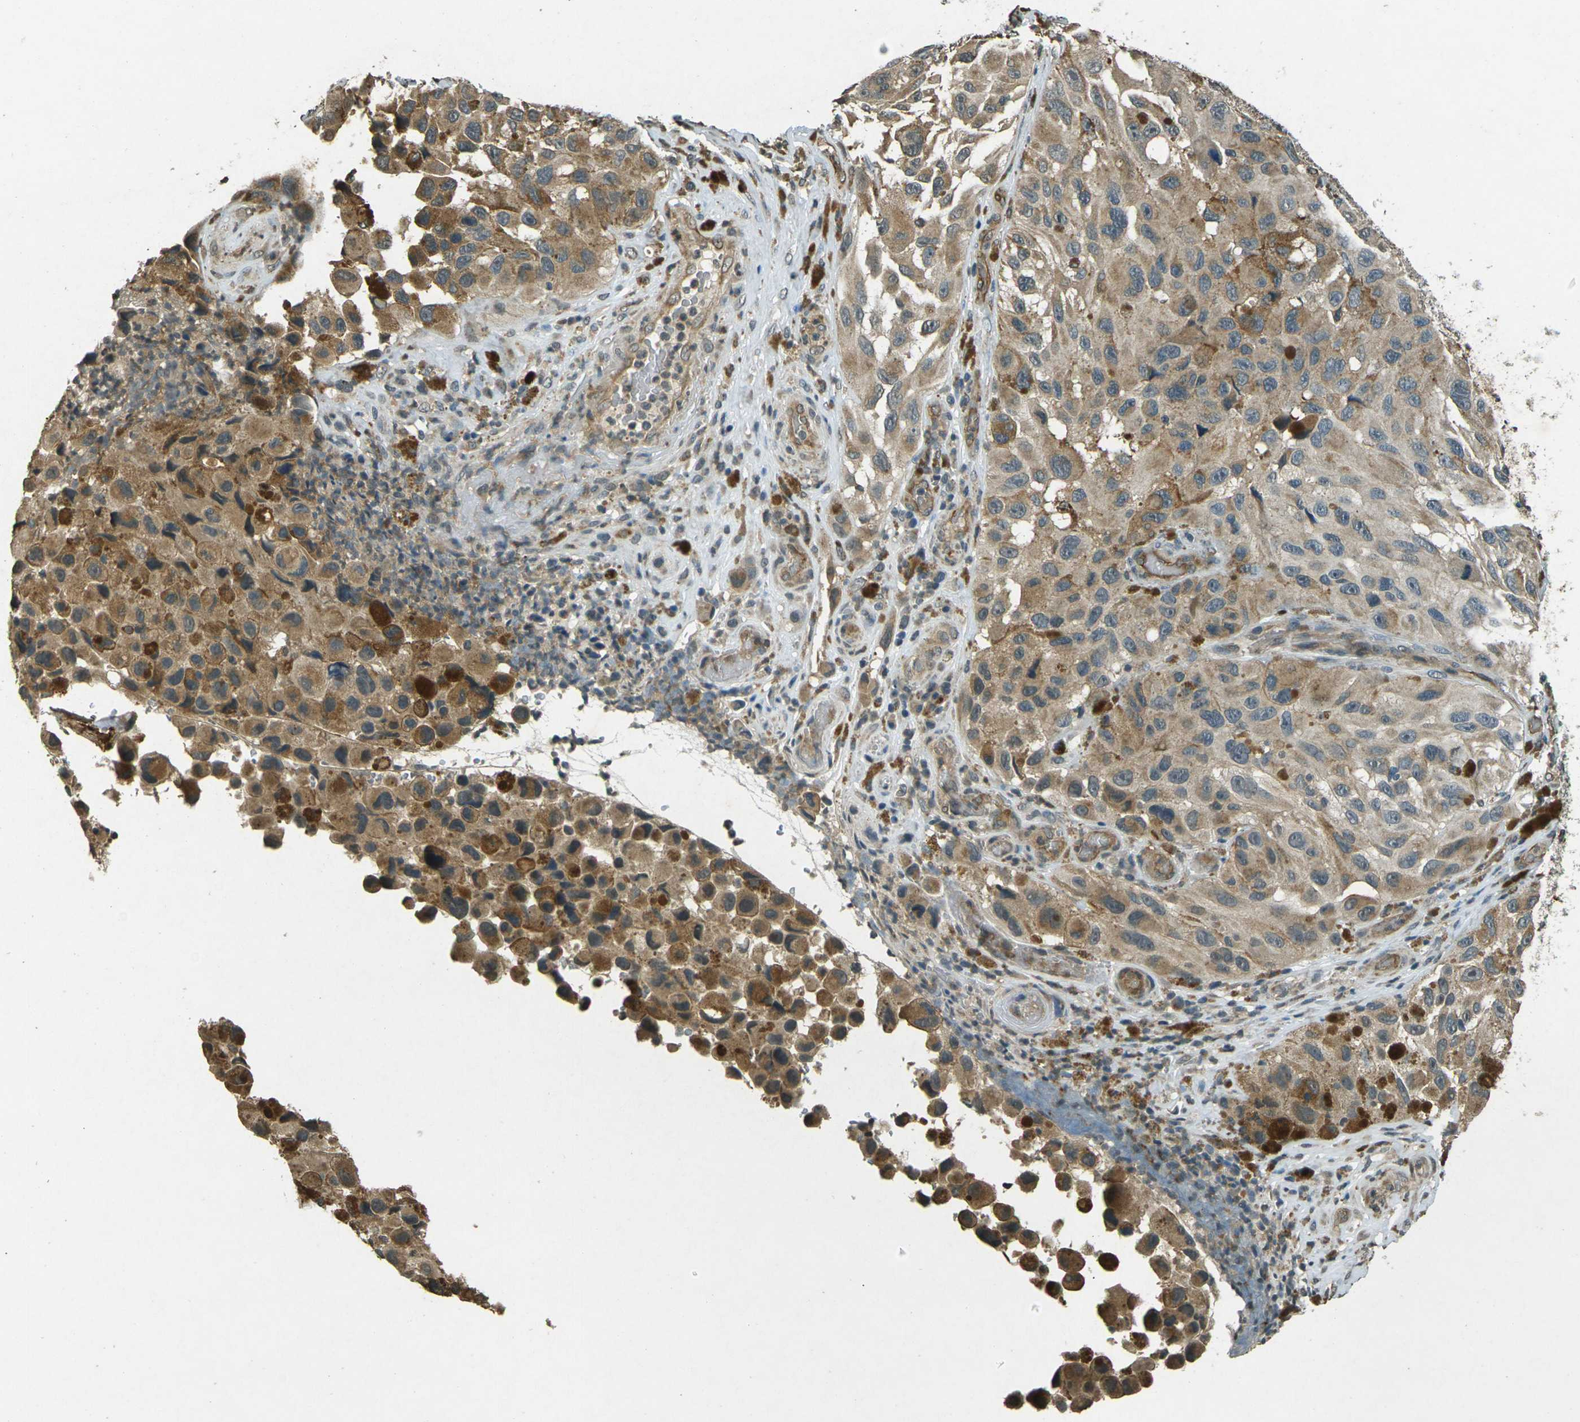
{"staining": {"intensity": "weak", "quantity": ">75%", "location": "cytoplasmic/membranous"}, "tissue": "melanoma", "cell_type": "Tumor cells", "image_type": "cancer", "snomed": [{"axis": "morphology", "description": "Malignant melanoma, NOS"}, {"axis": "topography", "description": "Skin"}], "caption": "The histopathology image demonstrates a brown stain indicating the presence of a protein in the cytoplasmic/membranous of tumor cells in melanoma. The protein of interest is stained brown, and the nuclei are stained in blue (DAB (3,3'-diaminobenzidine) IHC with brightfield microscopy, high magnification).", "gene": "PDE2A", "patient": {"sex": "female", "age": 73}}